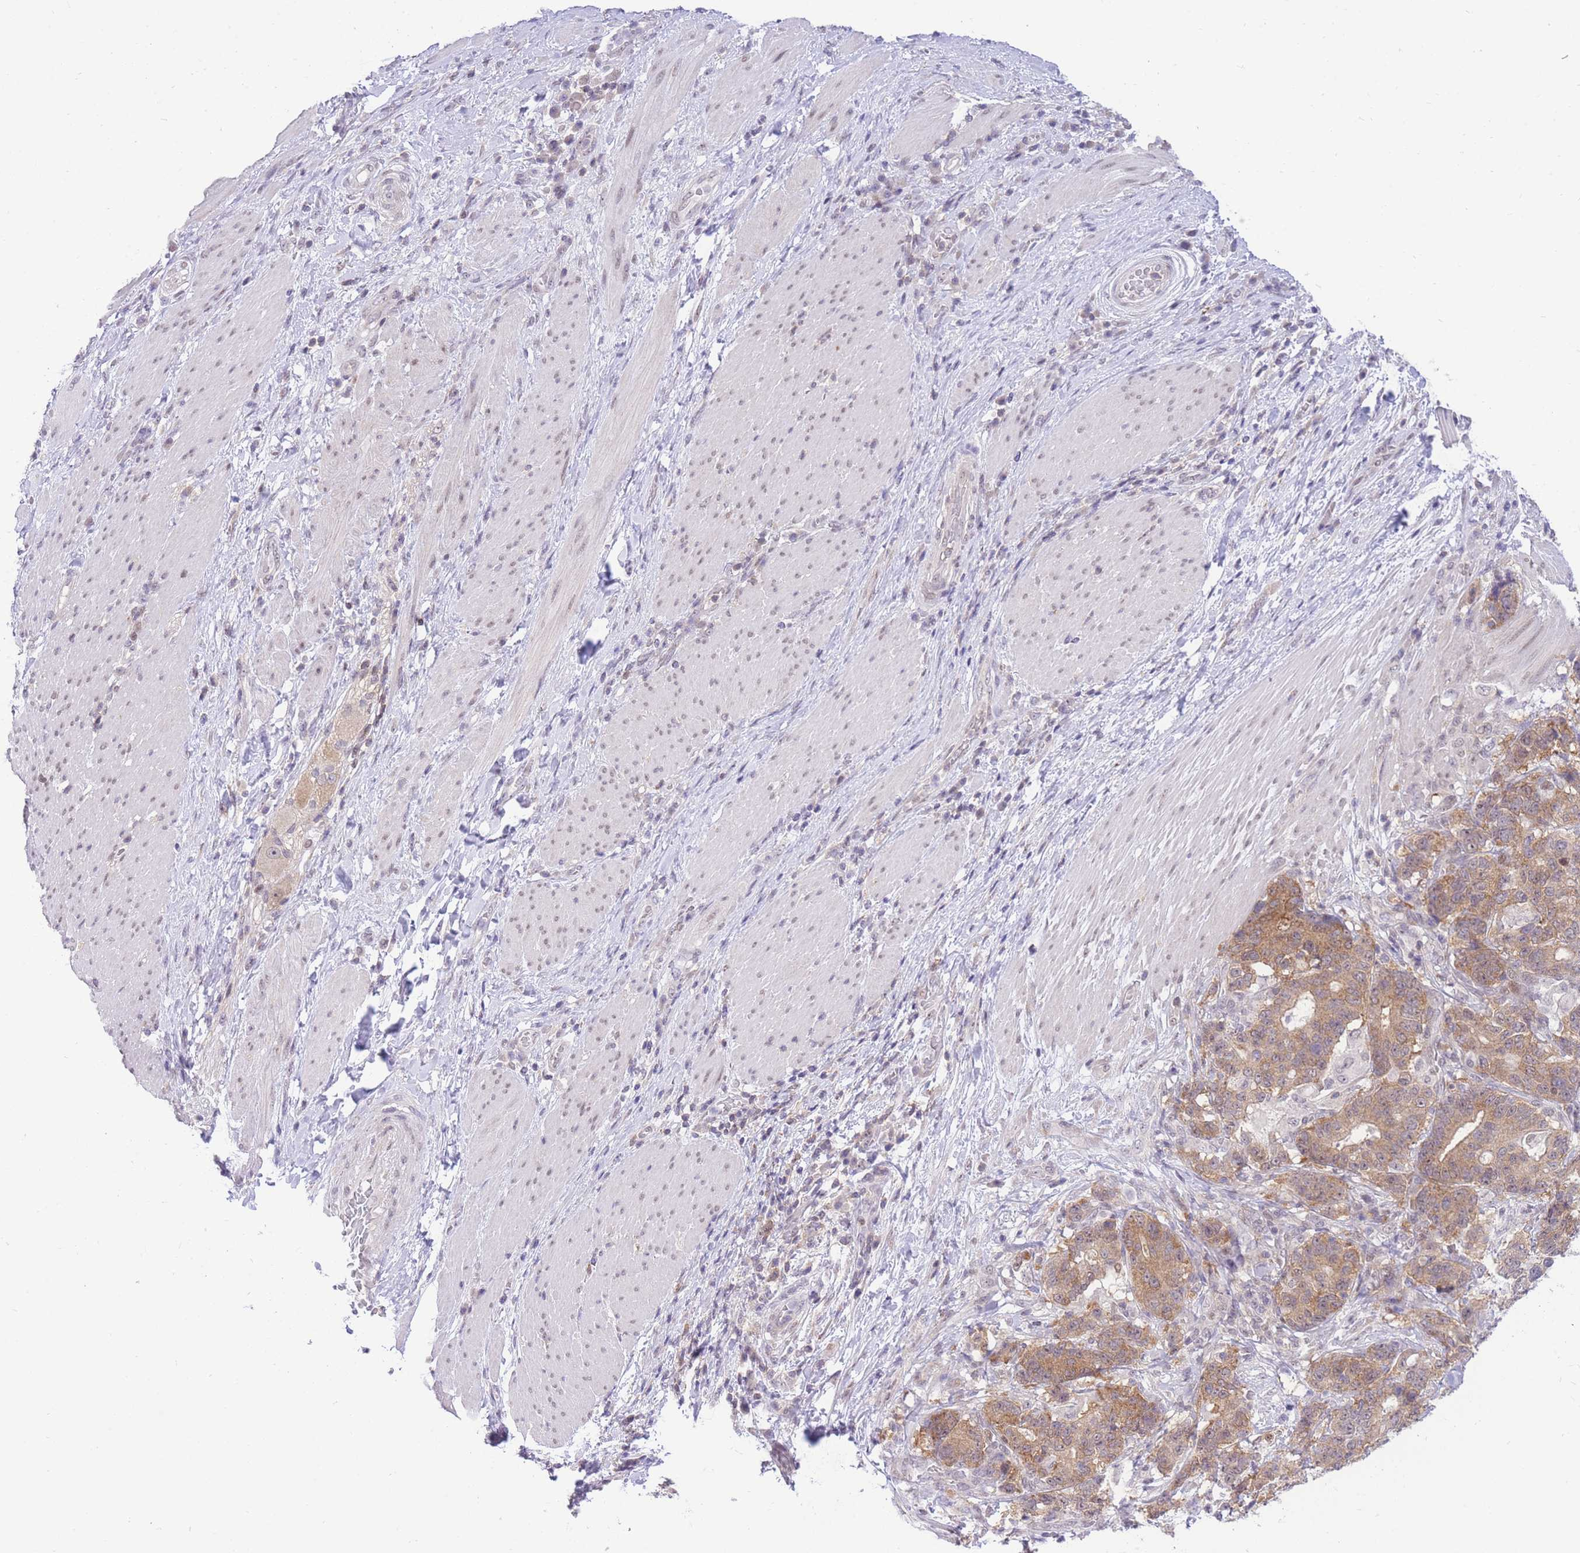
{"staining": {"intensity": "moderate", "quantity": ">75%", "location": "cytoplasmic/membranous"}, "tissue": "stomach cancer", "cell_type": "Tumor cells", "image_type": "cancer", "snomed": [{"axis": "morphology", "description": "Normal tissue, NOS"}, {"axis": "morphology", "description": "Adenocarcinoma, NOS"}, {"axis": "topography", "description": "Stomach"}], "caption": "A micrograph of stomach adenocarcinoma stained for a protein exhibits moderate cytoplasmic/membranous brown staining in tumor cells.", "gene": "STK39", "patient": {"sex": "female", "age": 64}}